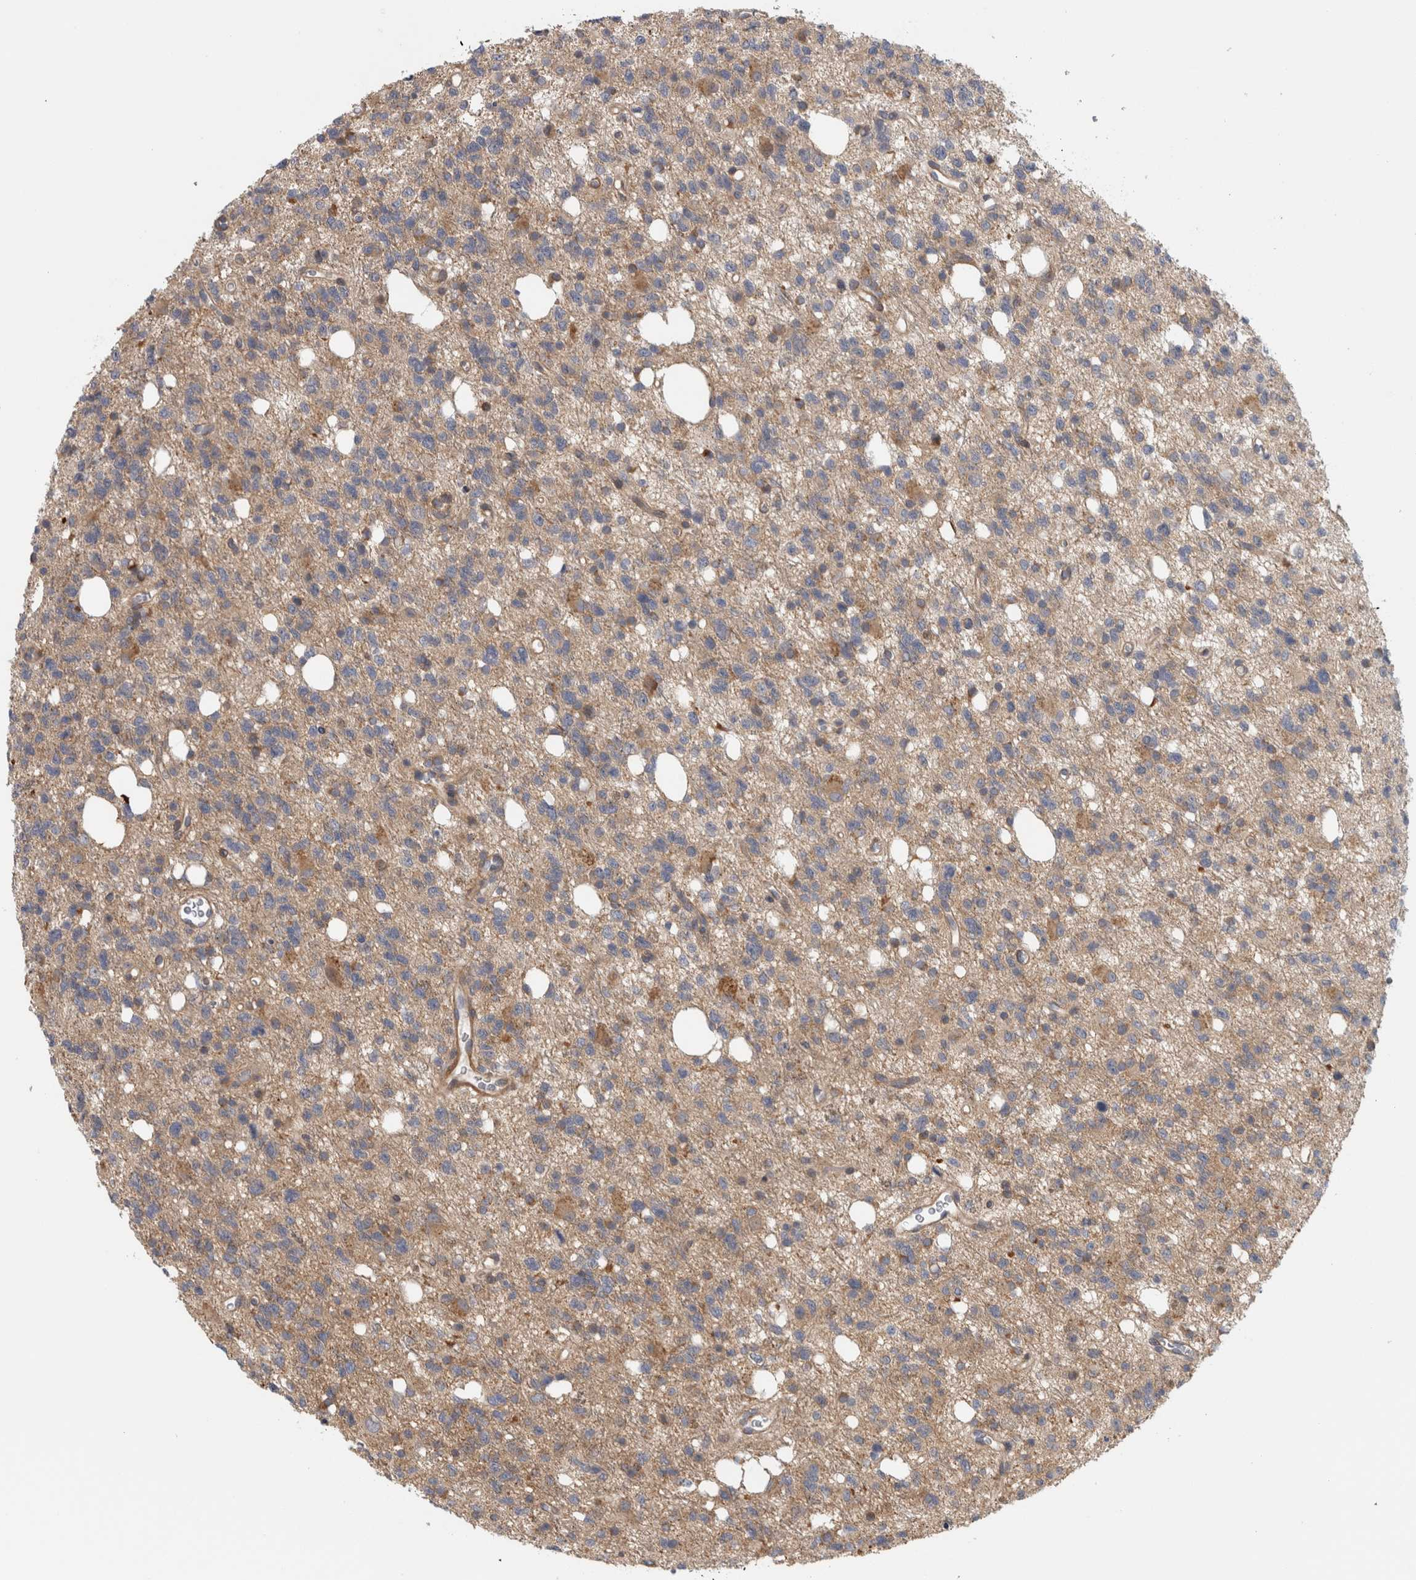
{"staining": {"intensity": "weak", "quantity": "<25%", "location": "cytoplasmic/membranous"}, "tissue": "glioma", "cell_type": "Tumor cells", "image_type": "cancer", "snomed": [{"axis": "morphology", "description": "Glioma, malignant, High grade"}, {"axis": "topography", "description": "Brain"}], "caption": "Glioma stained for a protein using immunohistochemistry (IHC) exhibits no expression tumor cells.", "gene": "ZNF804B", "patient": {"sex": "female", "age": 62}}